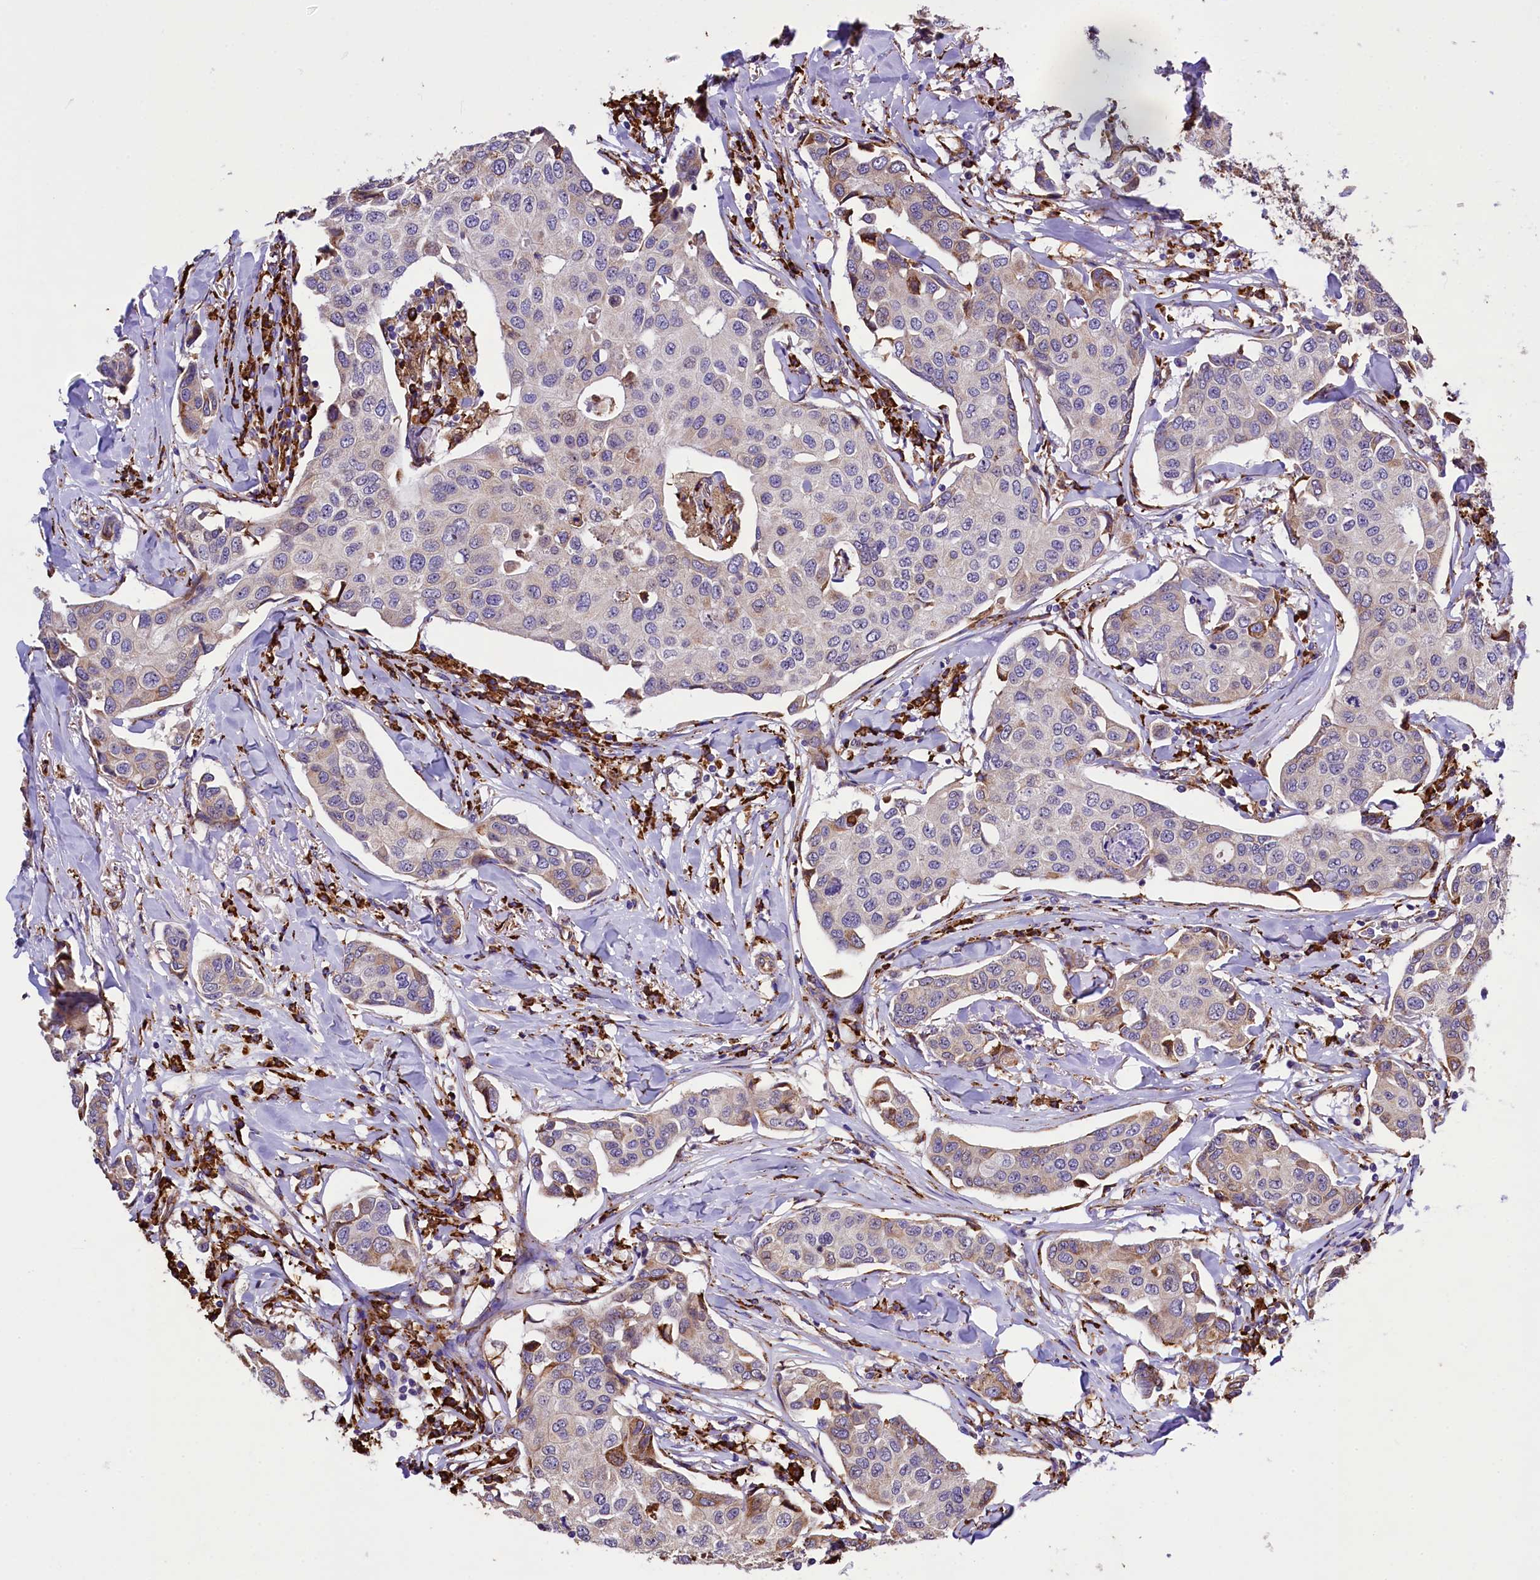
{"staining": {"intensity": "moderate", "quantity": "<25%", "location": "cytoplasmic/membranous"}, "tissue": "breast cancer", "cell_type": "Tumor cells", "image_type": "cancer", "snomed": [{"axis": "morphology", "description": "Duct carcinoma"}, {"axis": "topography", "description": "Breast"}], "caption": "Protein analysis of breast cancer tissue demonstrates moderate cytoplasmic/membranous staining in about <25% of tumor cells.", "gene": "CAPS2", "patient": {"sex": "female", "age": 80}}